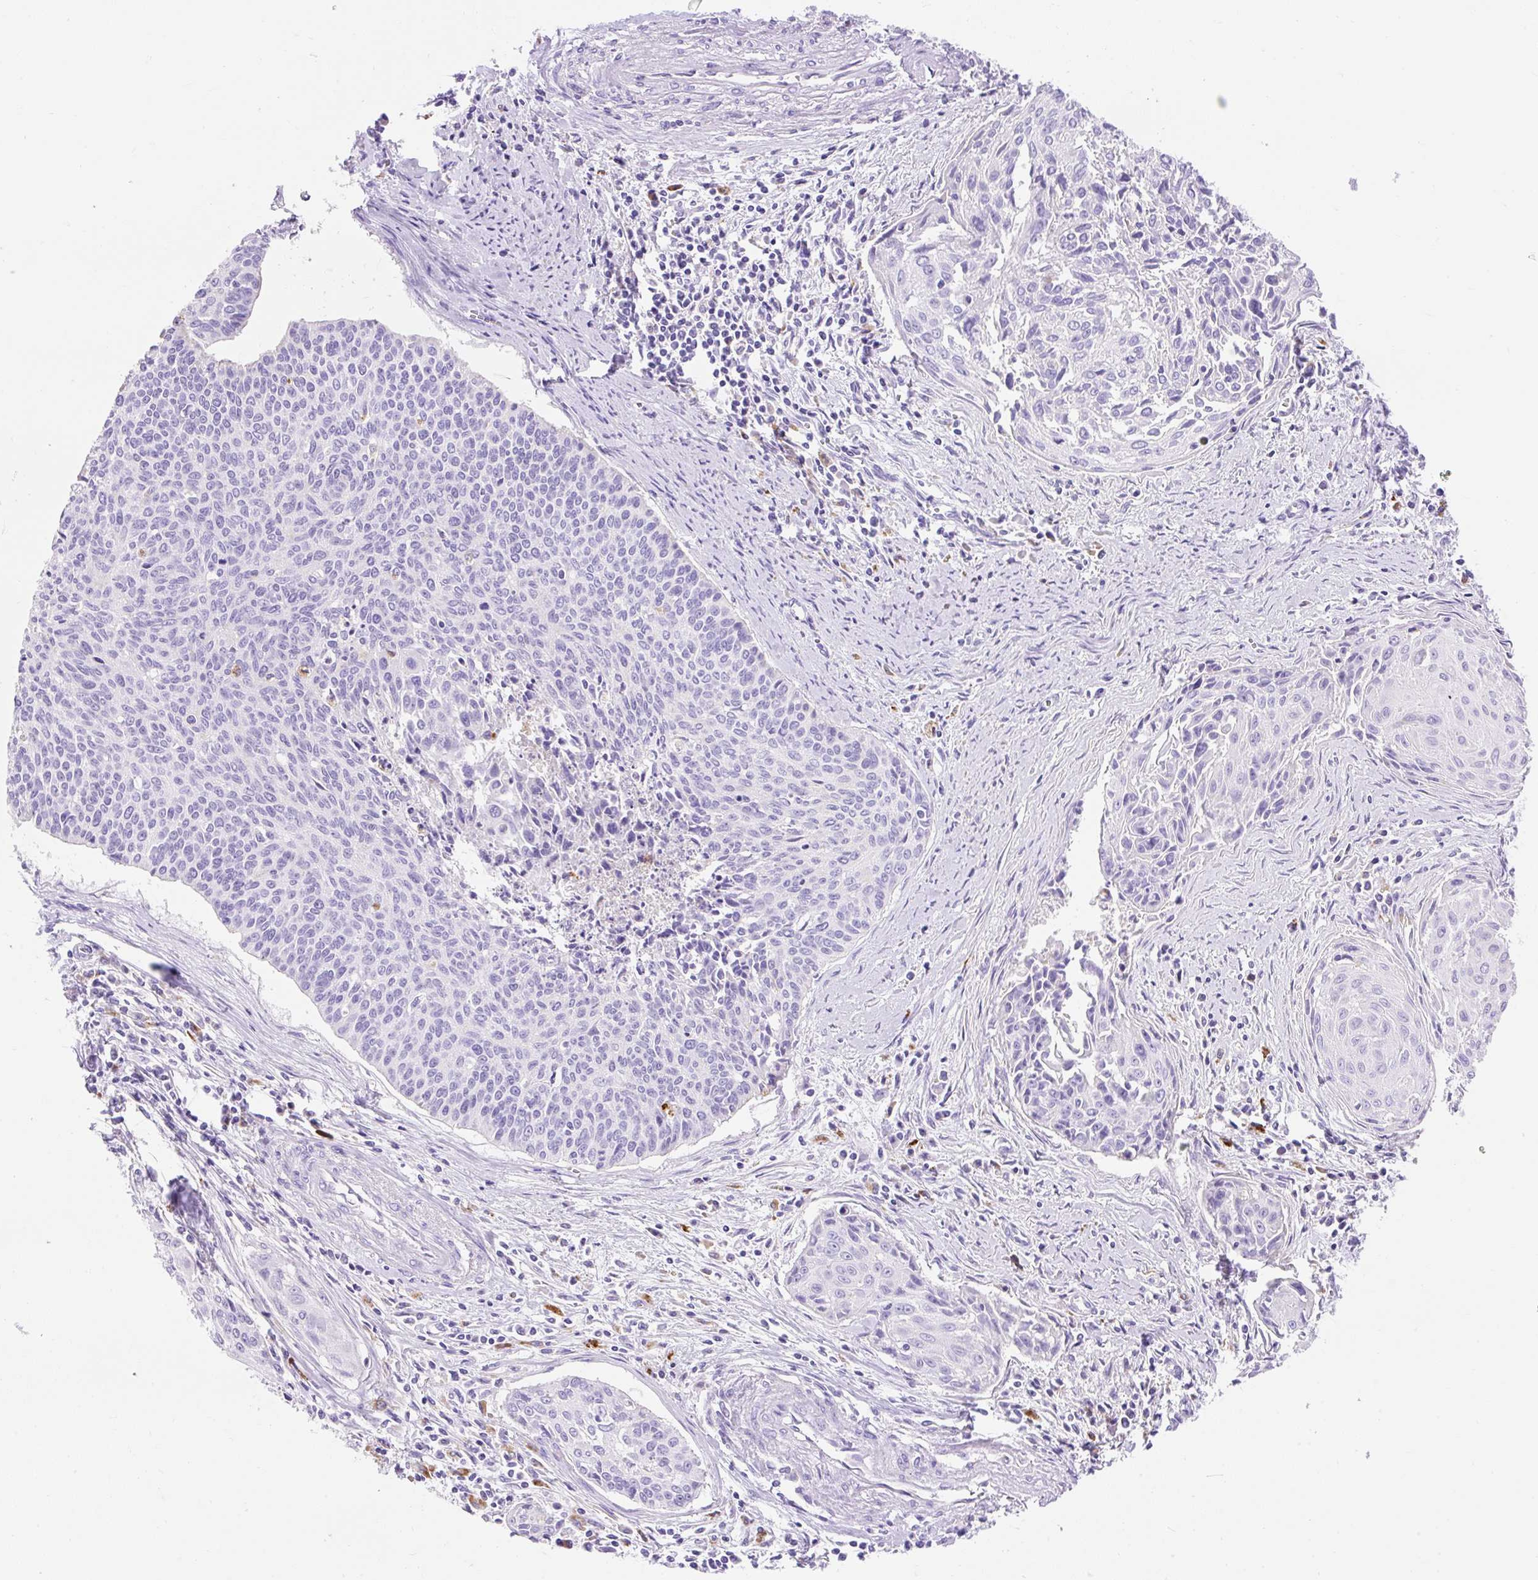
{"staining": {"intensity": "negative", "quantity": "none", "location": "none"}, "tissue": "cervical cancer", "cell_type": "Tumor cells", "image_type": "cancer", "snomed": [{"axis": "morphology", "description": "Squamous cell carcinoma, NOS"}, {"axis": "topography", "description": "Cervix"}], "caption": "This photomicrograph is of squamous cell carcinoma (cervical) stained with IHC to label a protein in brown with the nuclei are counter-stained blue. There is no staining in tumor cells.", "gene": "HEXB", "patient": {"sex": "female", "age": 55}}